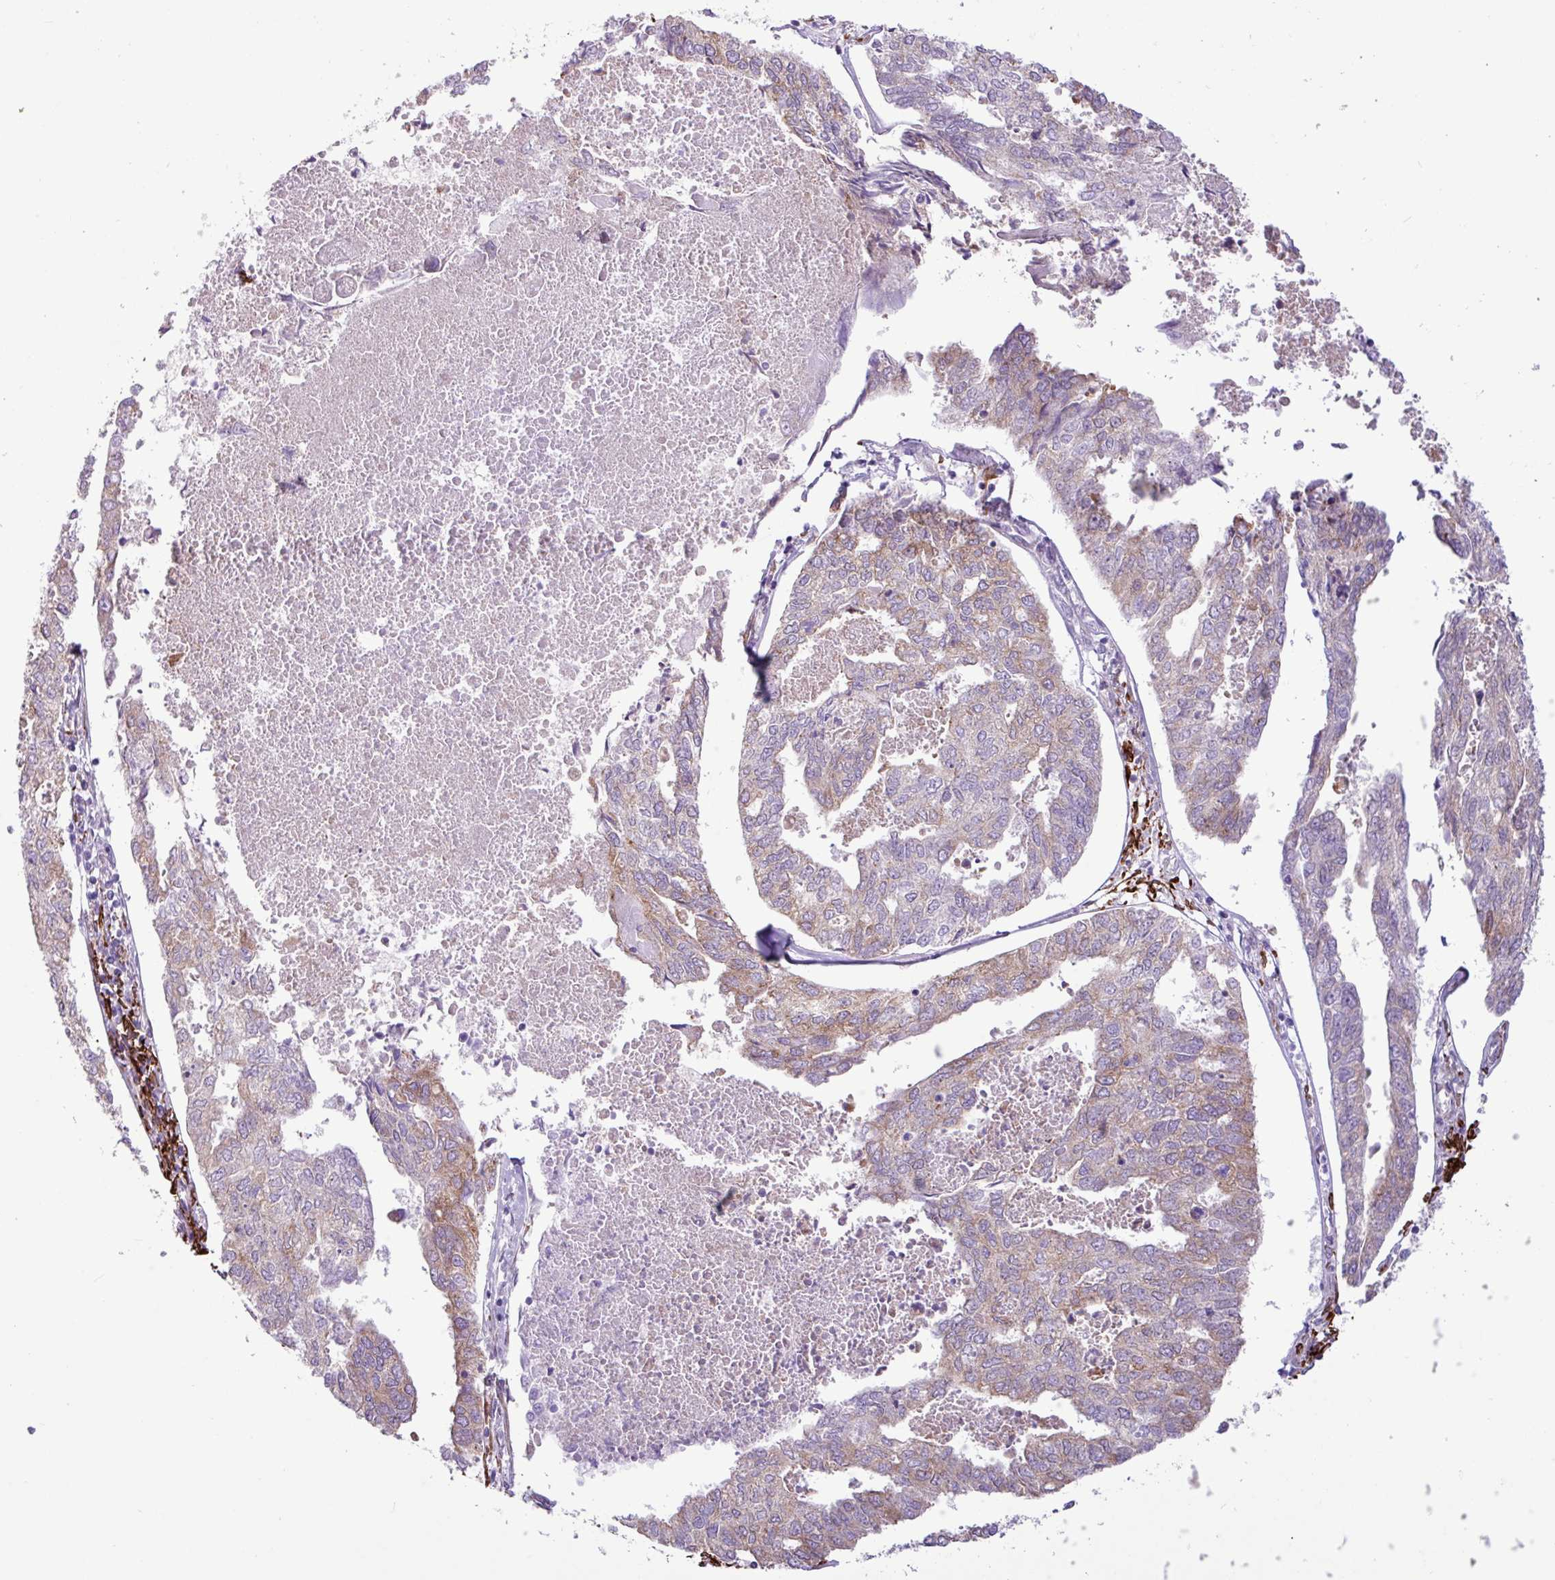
{"staining": {"intensity": "weak", "quantity": "25%-75%", "location": "cytoplasmic/membranous"}, "tissue": "endometrial cancer", "cell_type": "Tumor cells", "image_type": "cancer", "snomed": [{"axis": "morphology", "description": "Adenocarcinoma, NOS"}, {"axis": "topography", "description": "Endometrium"}], "caption": "Protein analysis of endometrial cancer tissue exhibits weak cytoplasmic/membranous staining in approximately 25%-75% of tumor cells.", "gene": "SLC38A1", "patient": {"sex": "female", "age": 73}}